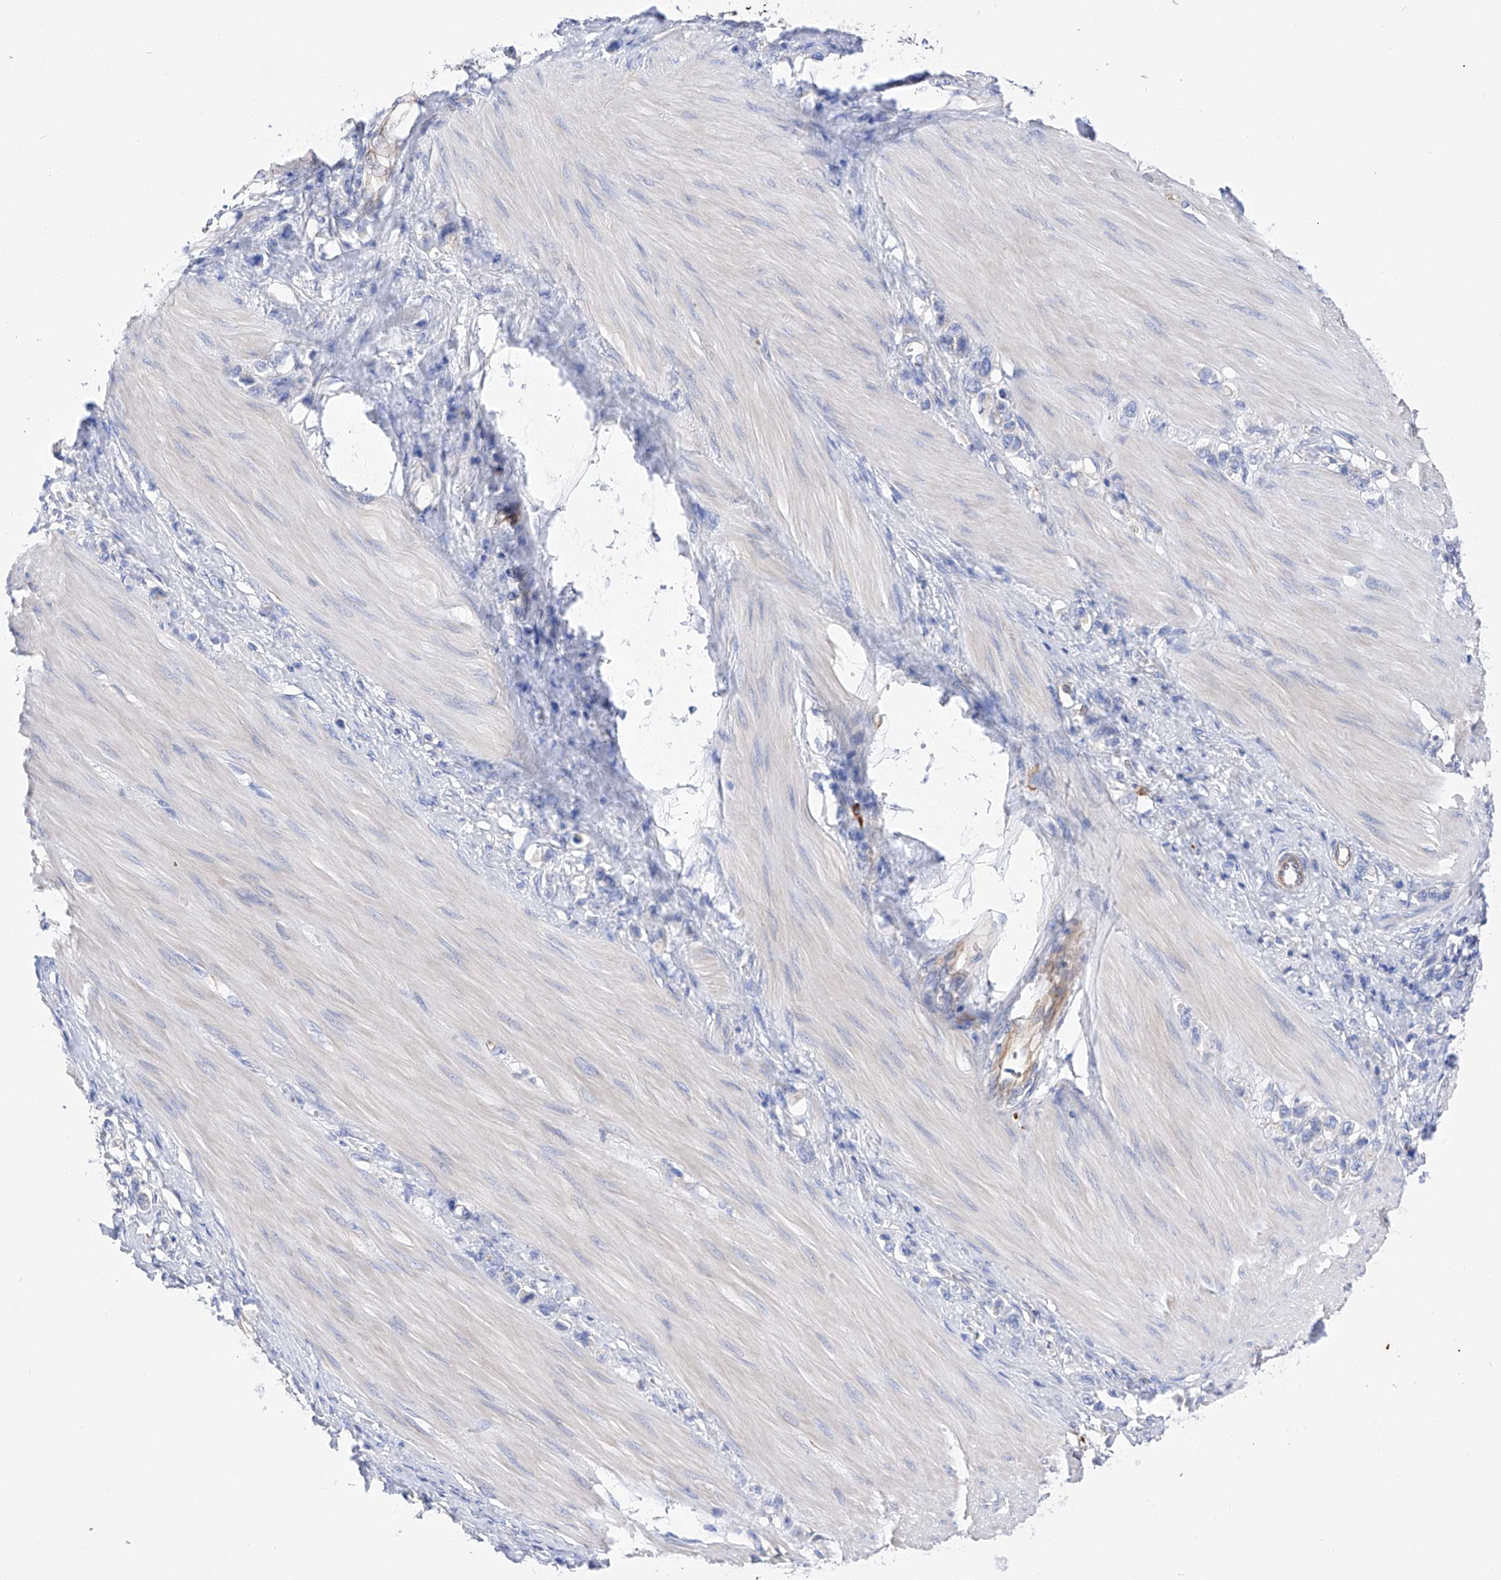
{"staining": {"intensity": "negative", "quantity": "none", "location": "none"}, "tissue": "stomach cancer", "cell_type": "Tumor cells", "image_type": "cancer", "snomed": [{"axis": "morphology", "description": "Adenocarcinoma, NOS"}, {"axis": "topography", "description": "Stomach"}], "caption": "Tumor cells are negative for brown protein staining in adenocarcinoma (stomach). (Brightfield microscopy of DAB IHC at high magnification).", "gene": "FLG", "patient": {"sex": "female", "age": 65}}